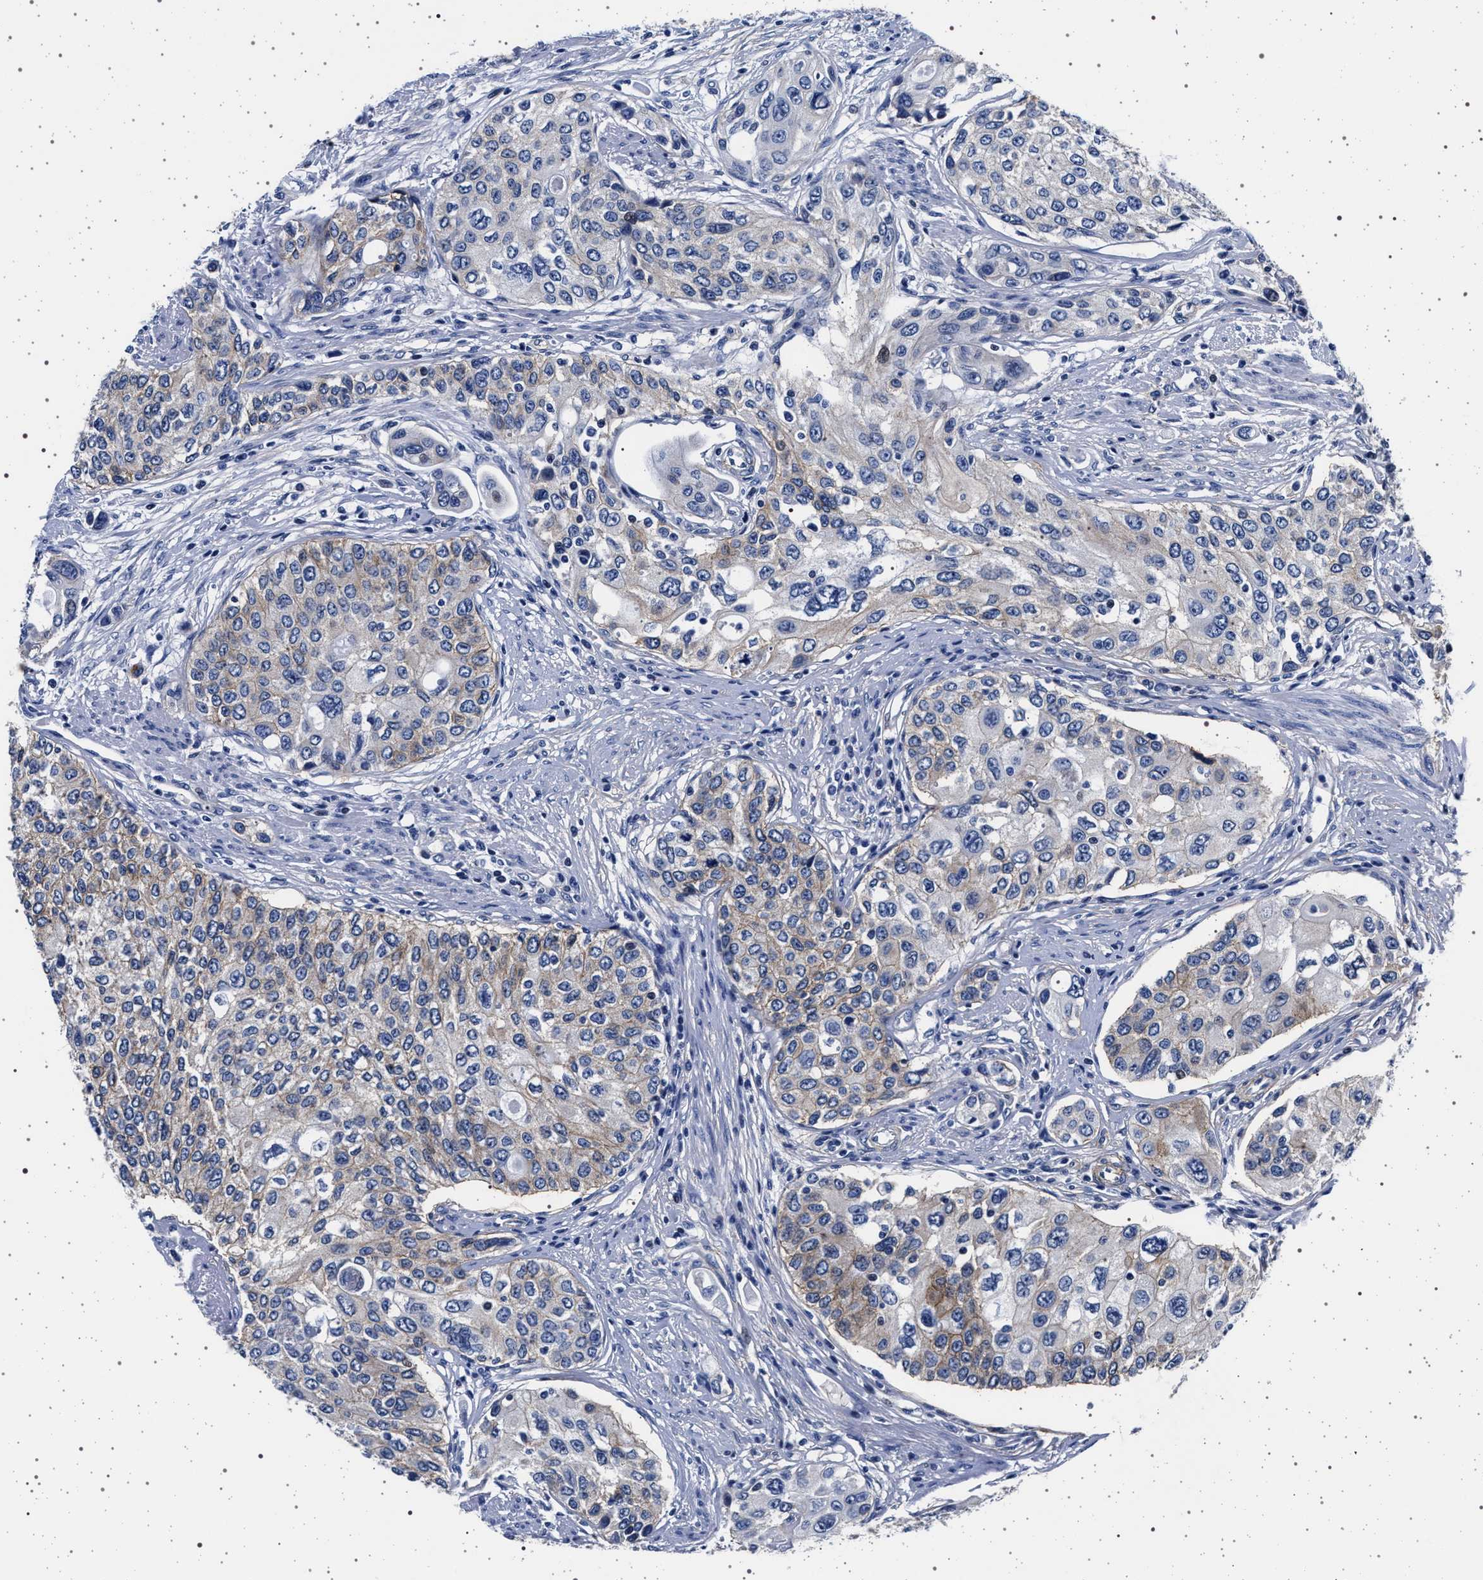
{"staining": {"intensity": "weak", "quantity": "<25%", "location": "cytoplasmic/membranous"}, "tissue": "urothelial cancer", "cell_type": "Tumor cells", "image_type": "cancer", "snomed": [{"axis": "morphology", "description": "Urothelial carcinoma, High grade"}, {"axis": "topography", "description": "Urinary bladder"}], "caption": "Protein analysis of urothelial cancer exhibits no significant expression in tumor cells.", "gene": "SLC9A1", "patient": {"sex": "female", "age": 56}}